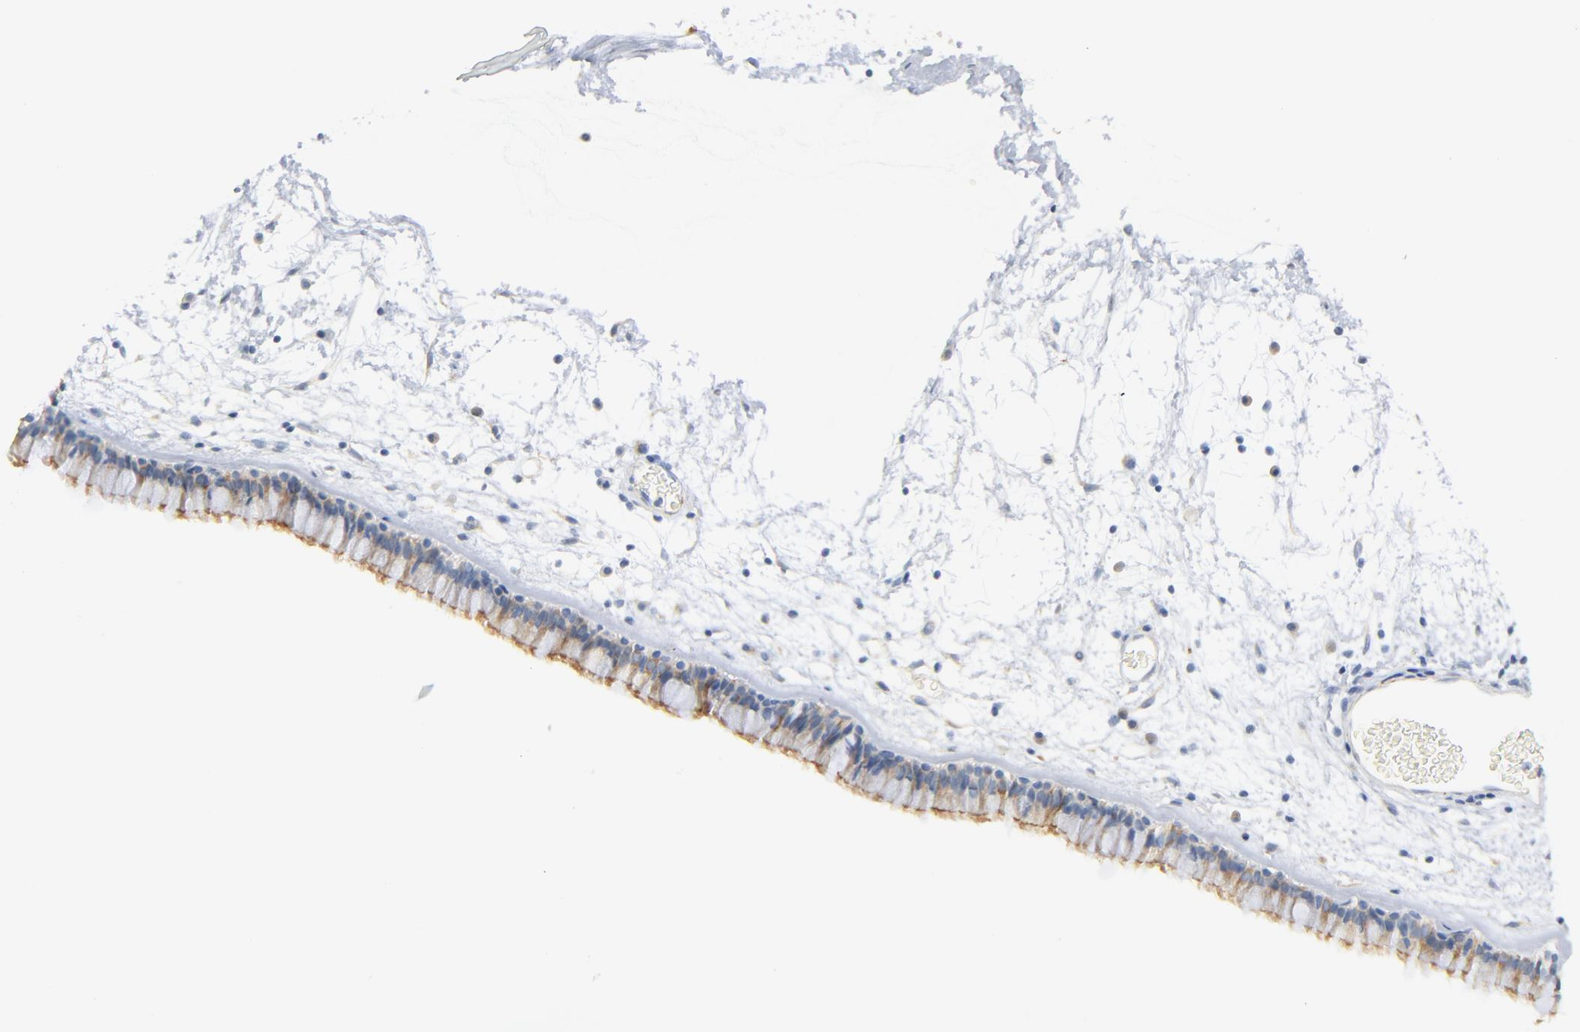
{"staining": {"intensity": "weak", "quantity": "25%-75%", "location": "cytoplasmic/membranous"}, "tissue": "nasopharynx", "cell_type": "Respiratory epithelial cells", "image_type": "normal", "snomed": [{"axis": "morphology", "description": "Normal tissue, NOS"}, {"axis": "morphology", "description": "Inflammation, NOS"}, {"axis": "topography", "description": "Nasopharynx"}], "caption": "An image of nasopharynx stained for a protein exhibits weak cytoplasmic/membranous brown staining in respiratory epithelial cells. (DAB = brown stain, brightfield microscopy at high magnification).", "gene": "IFT43", "patient": {"sex": "male", "age": 48}}